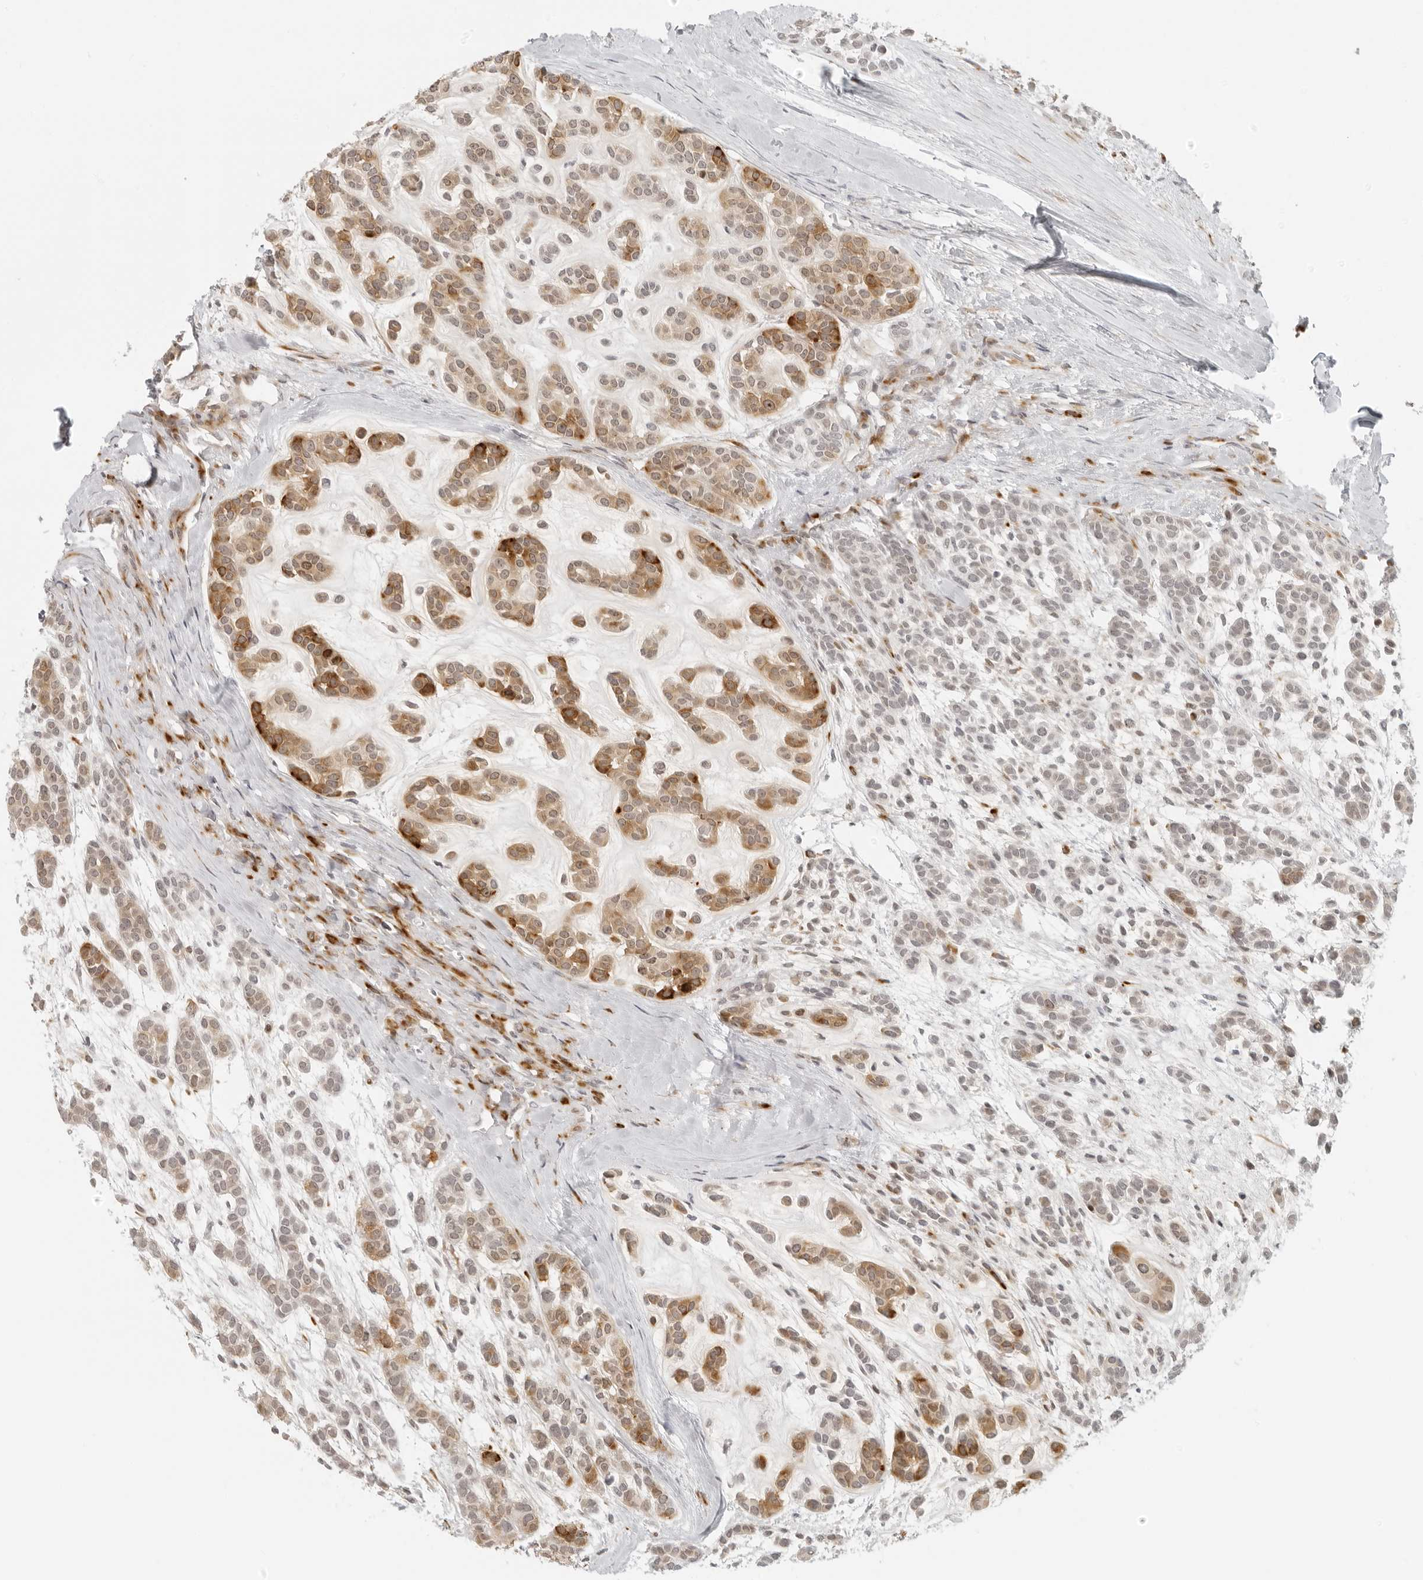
{"staining": {"intensity": "moderate", "quantity": "25%-75%", "location": "cytoplasmic/membranous"}, "tissue": "head and neck cancer", "cell_type": "Tumor cells", "image_type": "cancer", "snomed": [{"axis": "morphology", "description": "Adenocarcinoma, NOS"}, {"axis": "morphology", "description": "Adenoma, NOS"}, {"axis": "topography", "description": "Head-Neck"}], "caption": "High-power microscopy captured an immunohistochemistry (IHC) histopathology image of head and neck cancer (adenocarcinoma), revealing moderate cytoplasmic/membranous staining in approximately 25%-75% of tumor cells.", "gene": "ZNF678", "patient": {"sex": "female", "age": 55}}